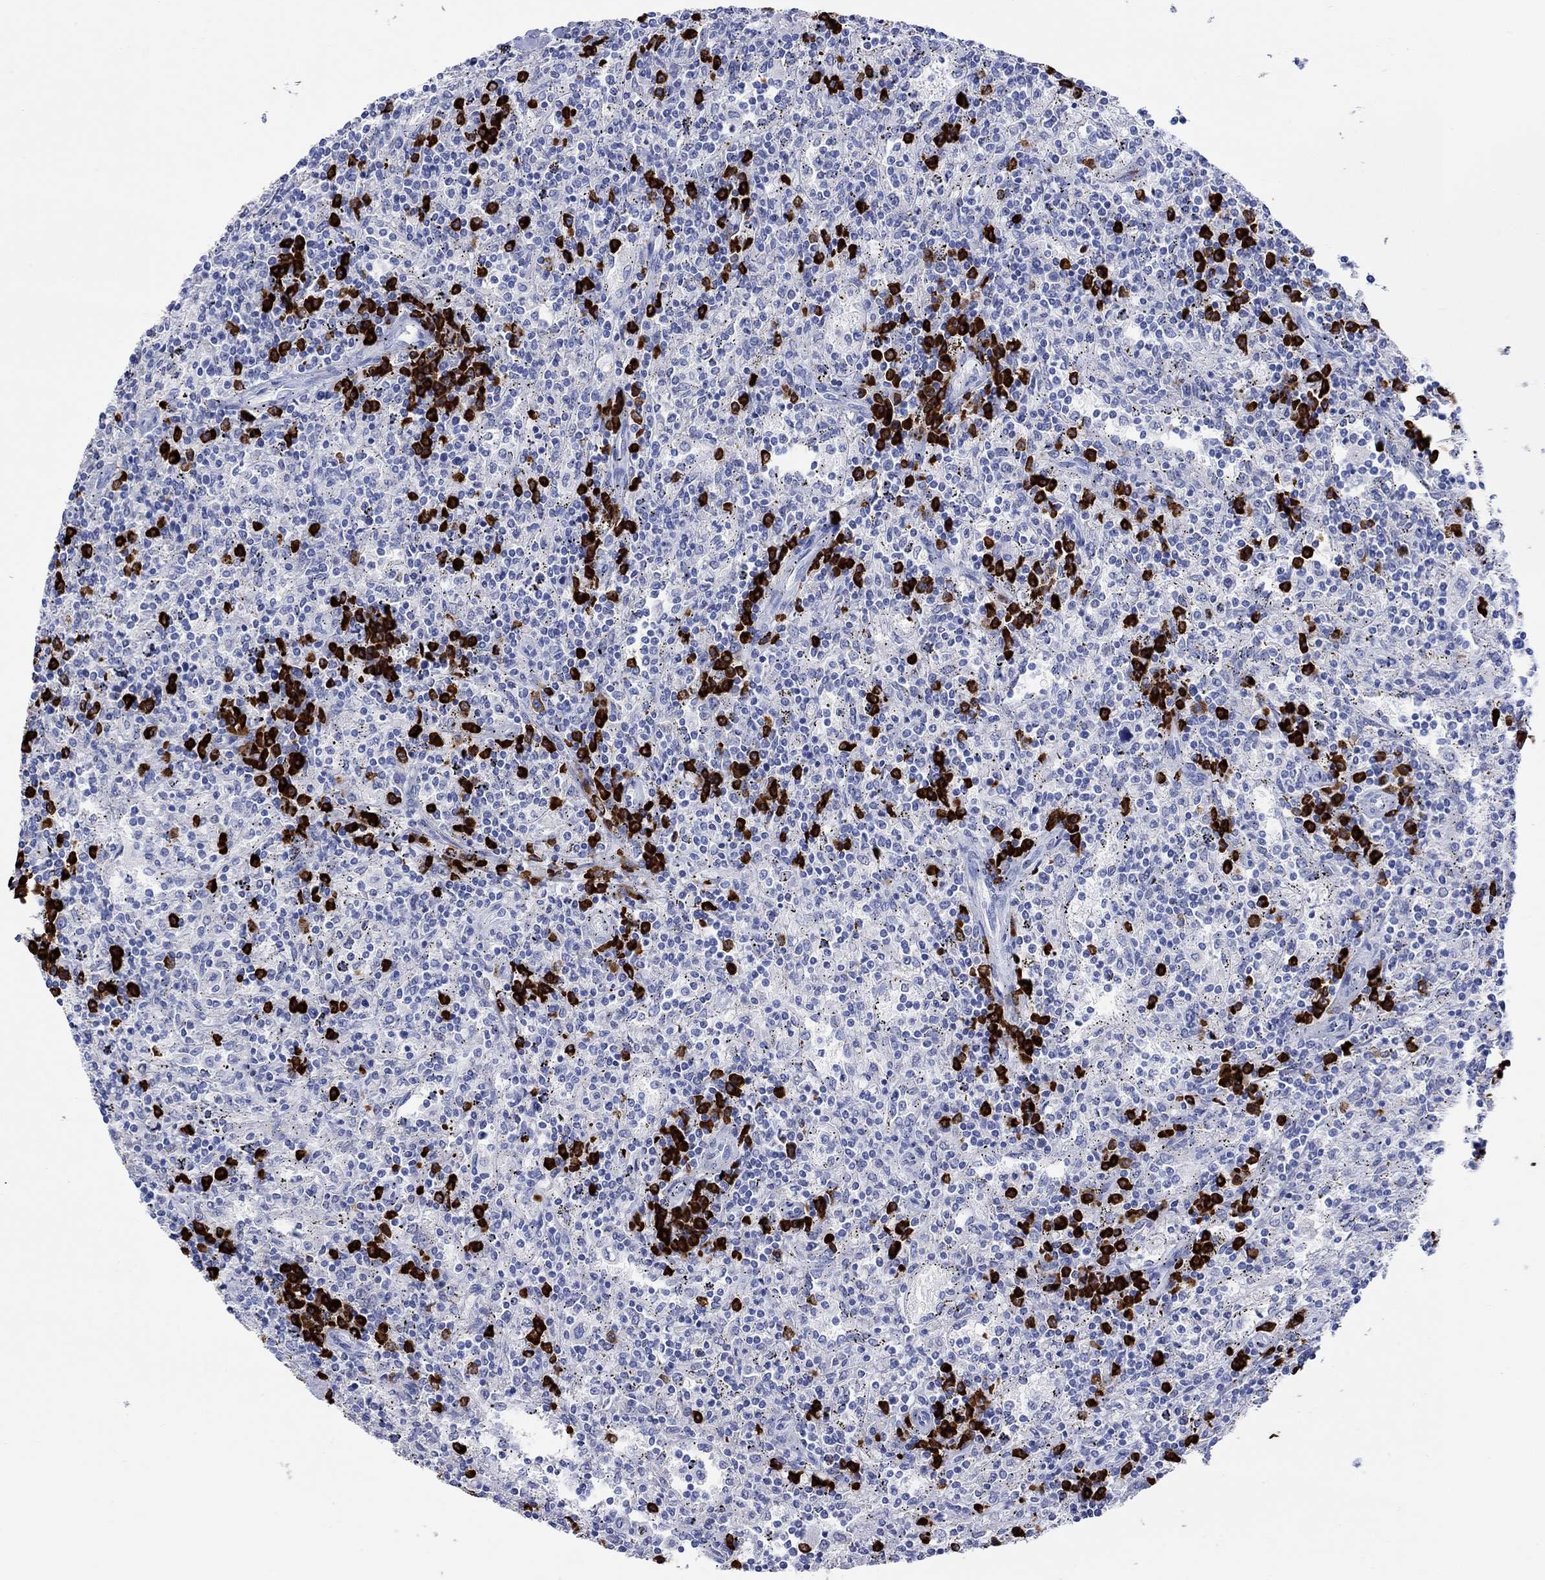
{"staining": {"intensity": "negative", "quantity": "none", "location": "none"}, "tissue": "lymphoma", "cell_type": "Tumor cells", "image_type": "cancer", "snomed": [{"axis": "morphology", "description": "Malignant lymphoma, non-Hodgkin's type, Low grade"}, {"axis": "topography", "description": "Lymph node"}], "caption": "This is an immunohistochemistry photomicrograph of human lymphoma. There is no staining in tumor cells.", "gene": "P2RY6", "patient": {"sex": "male", "age": 52}}